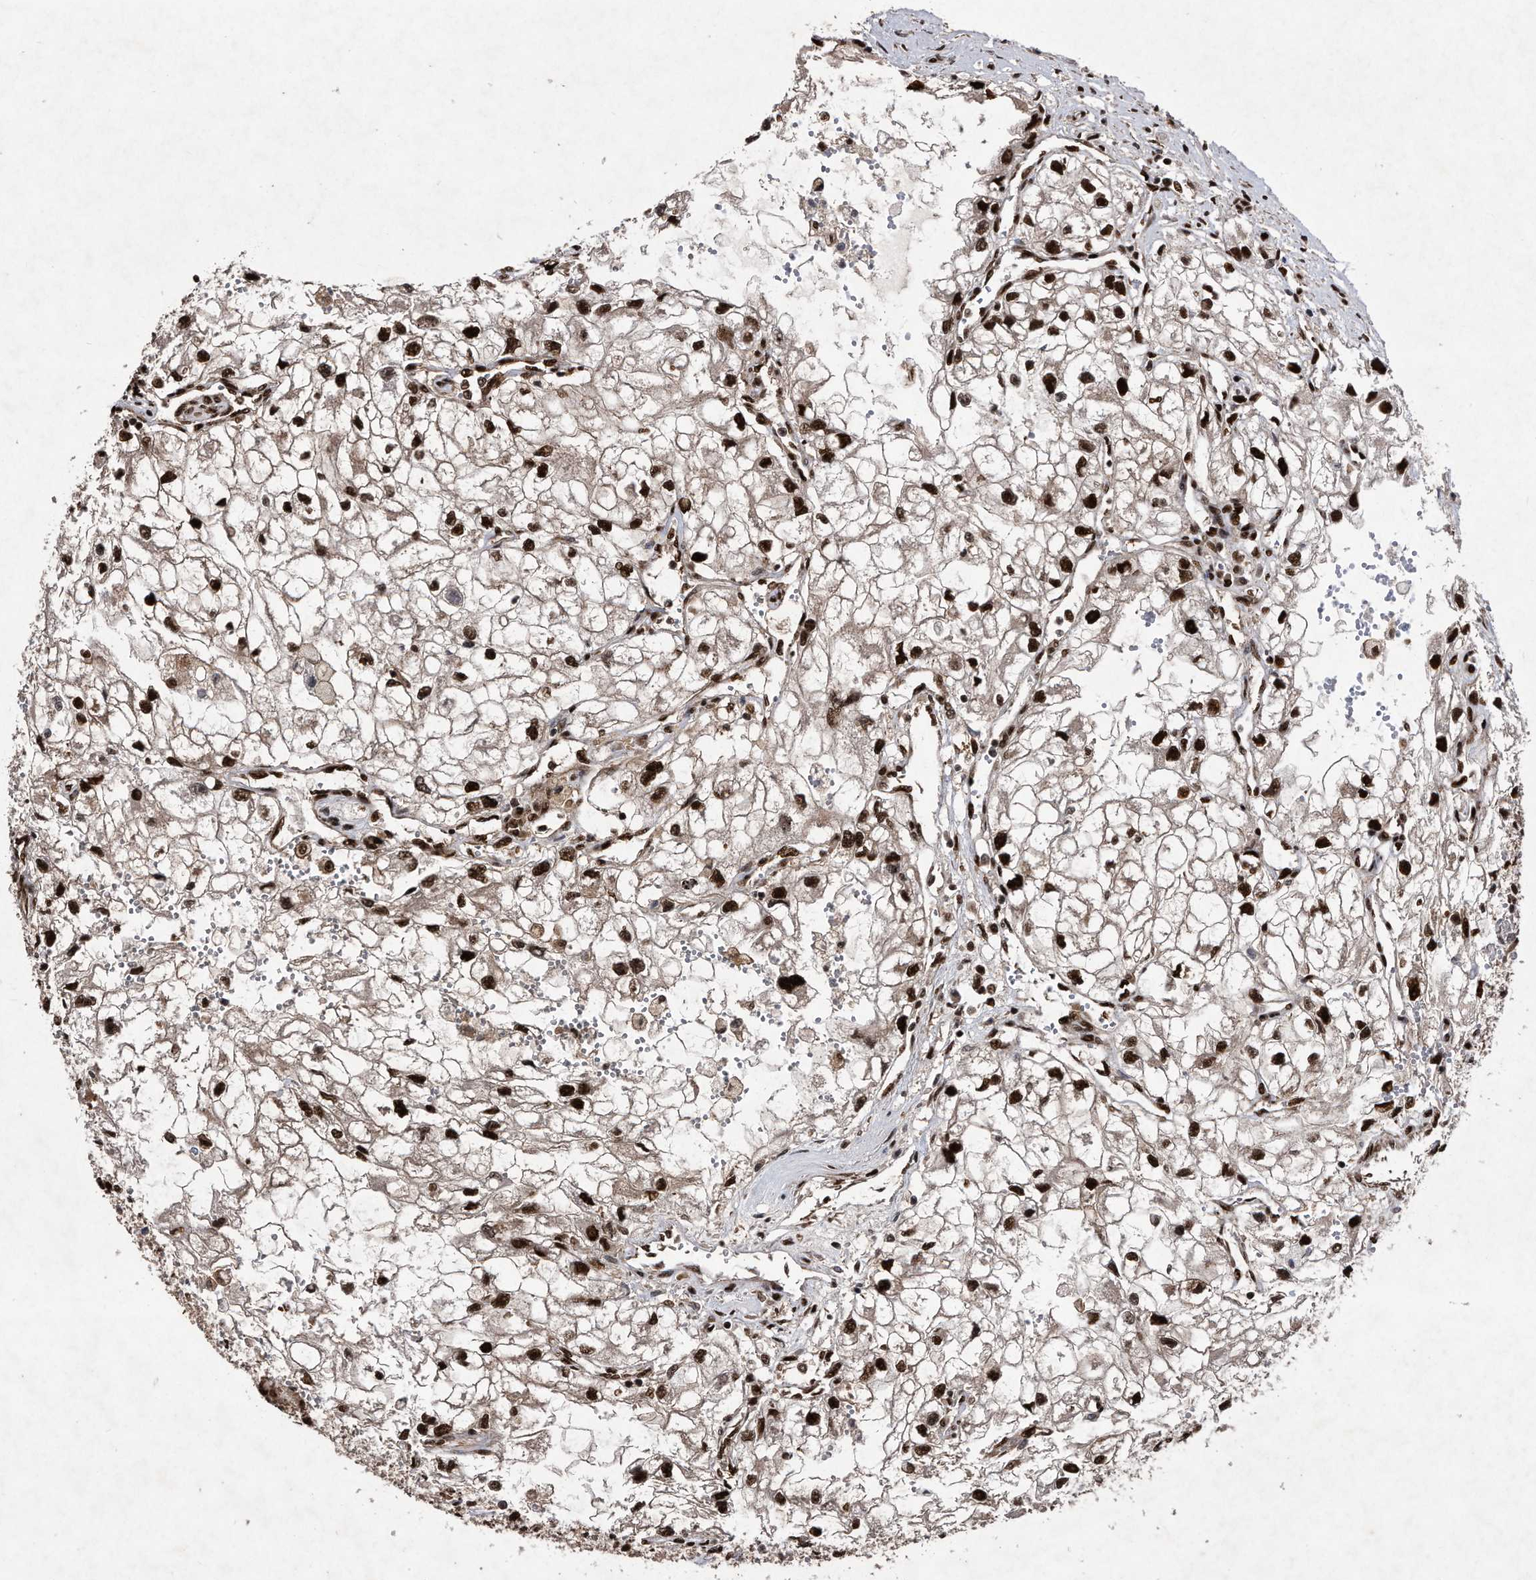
{"staining": {"intensity": "strong", "quantity": ">75%", "location": "nuclear"}, "tissue": "renal cancer", "cell_type": "Tumor cells", "image_type": "cancer", "snomed": [{"axis": "morphology", "description": "Adenocarcinoma, NOS"}, {"axis": "topography", "description": "Kidney"}], "caption": "Immunohistochemistry of renal cancer (adenocarcinoma) displays high levels of strong nuclear staining in approximately >75% of tumor cells.", "gene": "RAD23B", "patient": {"sex": "female", "age": 70}}